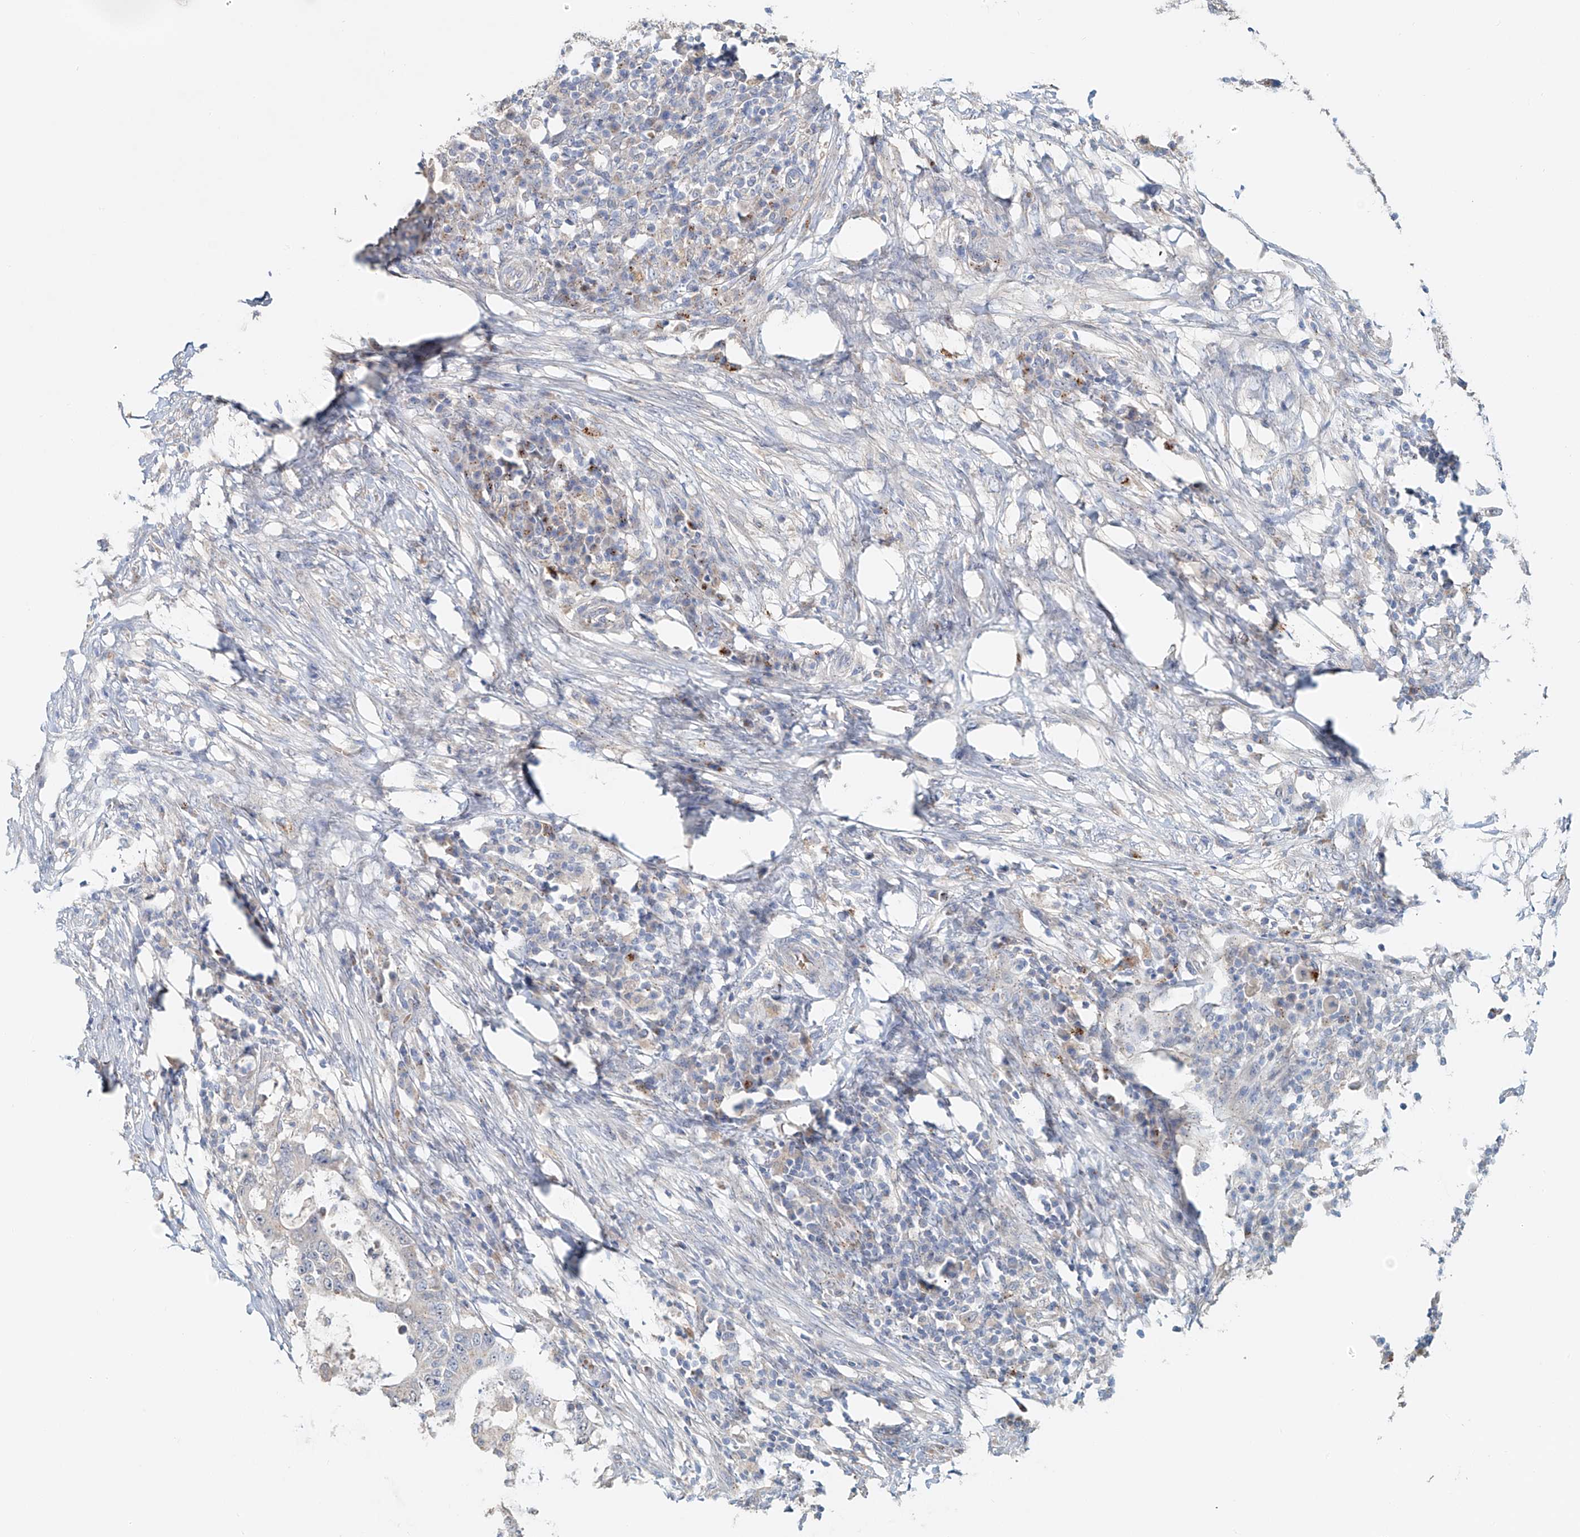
{"staining": {"intensity": "moderate", "quantity": "<25%", "location": "cytoplasmic/membranous"}, "tissue": "colorectal cancer", "cell_type": "Tumor cells", "image_type": "cancer", "snomed": [{"axis": "morphology", "description": "Adenocarcinoma, NOS"}, {"axis": "topography", "description": "Colon"}], "caption": "Immunohistochemical staining of human colorectal cancer demonstrates low levels of moderate cytoplasmic/membranous staining in approximately <25% of tumor cells.", "gene": "TRIM47", "patient": {"sex": "male", "age": 83}}